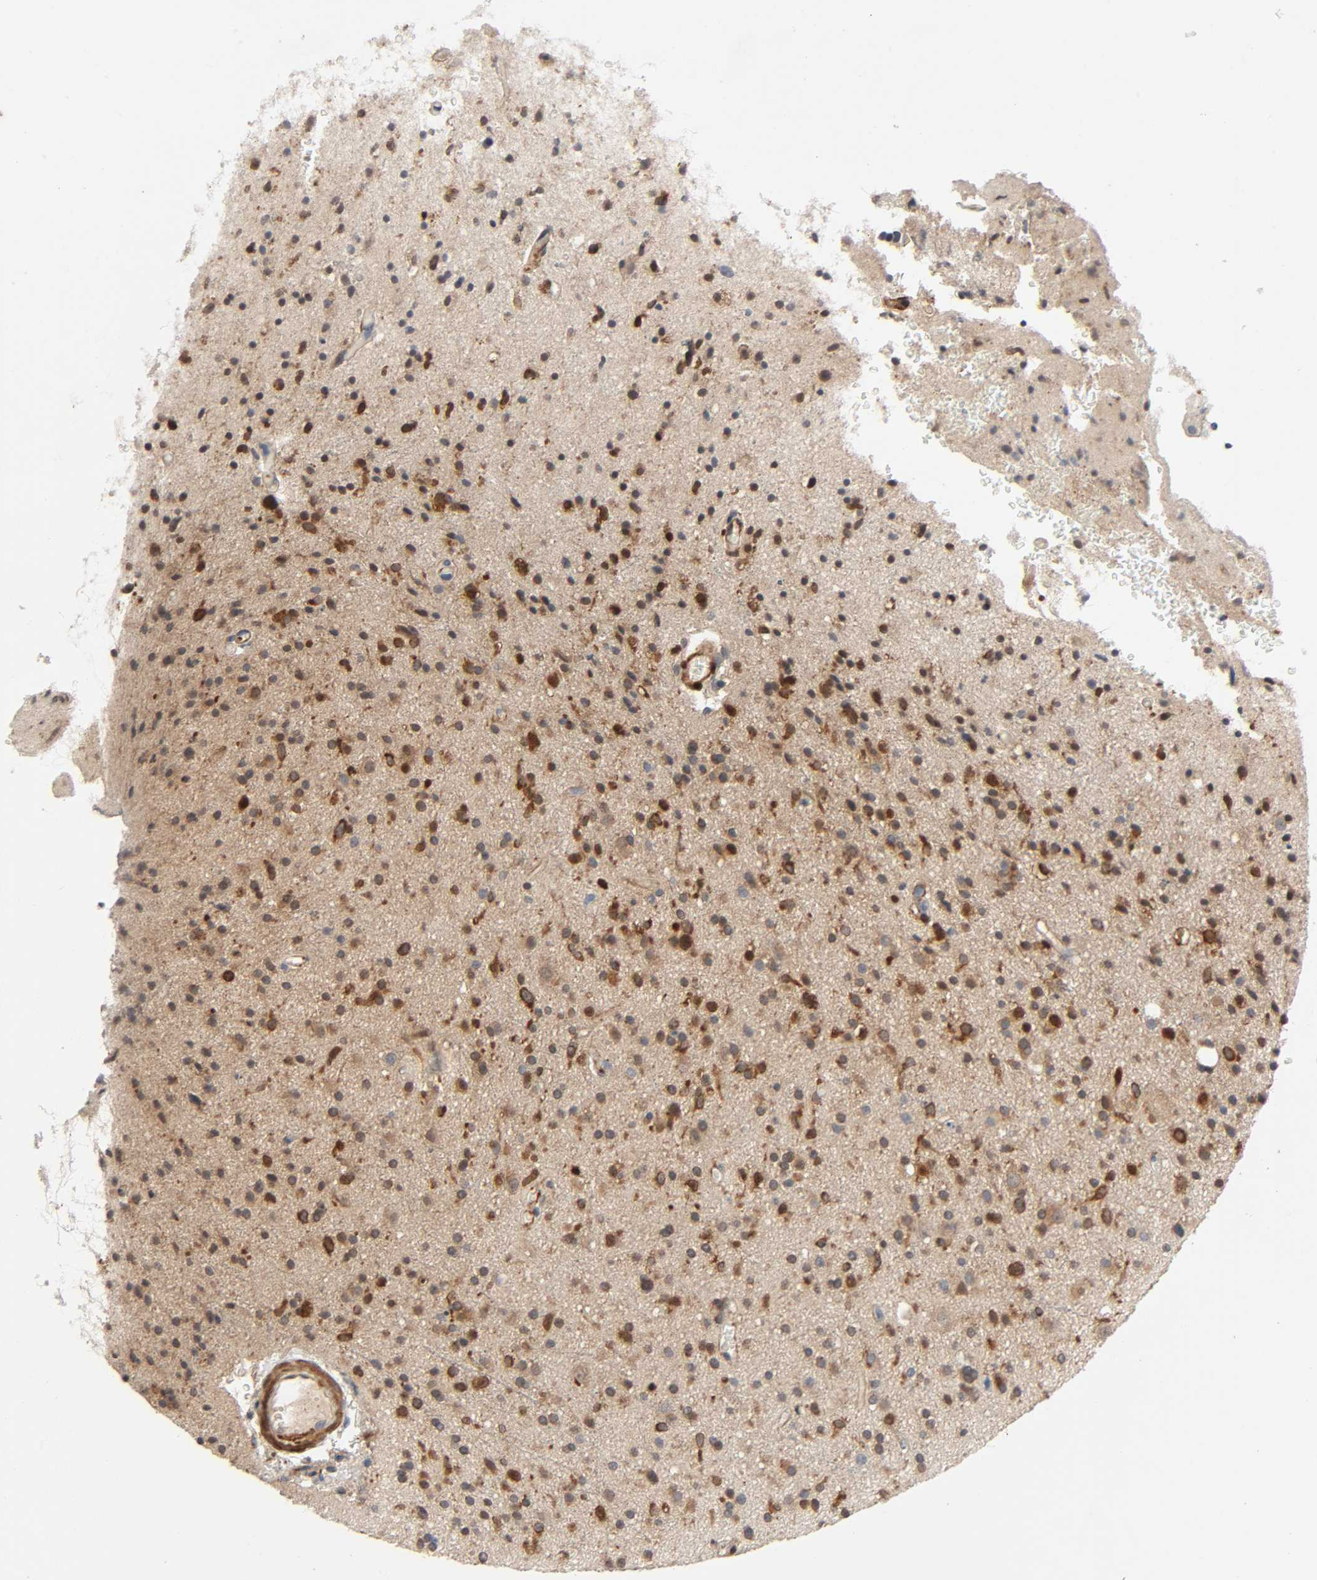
{"staining": {"intensity": "strong", "quantity": "25%-75%", "location": "cytoplasmic/membranous"}, "tissue": "glioma", "cell_type": "Tumor cells", "image_type": "cancer", "snomed": [{"axis": "morphology", "description": "Glioma, malignant, High grade"}, {"axis": "topography", "description": "Brain"}], "caption": "A high amount of strong cytoplasmic/membranous staining is present in about 25%-75% of tumor cells in malignant high-grade glioma tissue. The staining was performed using DAB to visualize the protein expression in brown, while the nuclei were stained in blue with hematoxylin (Magnification: 20x).", "gene": "PTK2", "patient": {"sex": "male", "age": 33}}